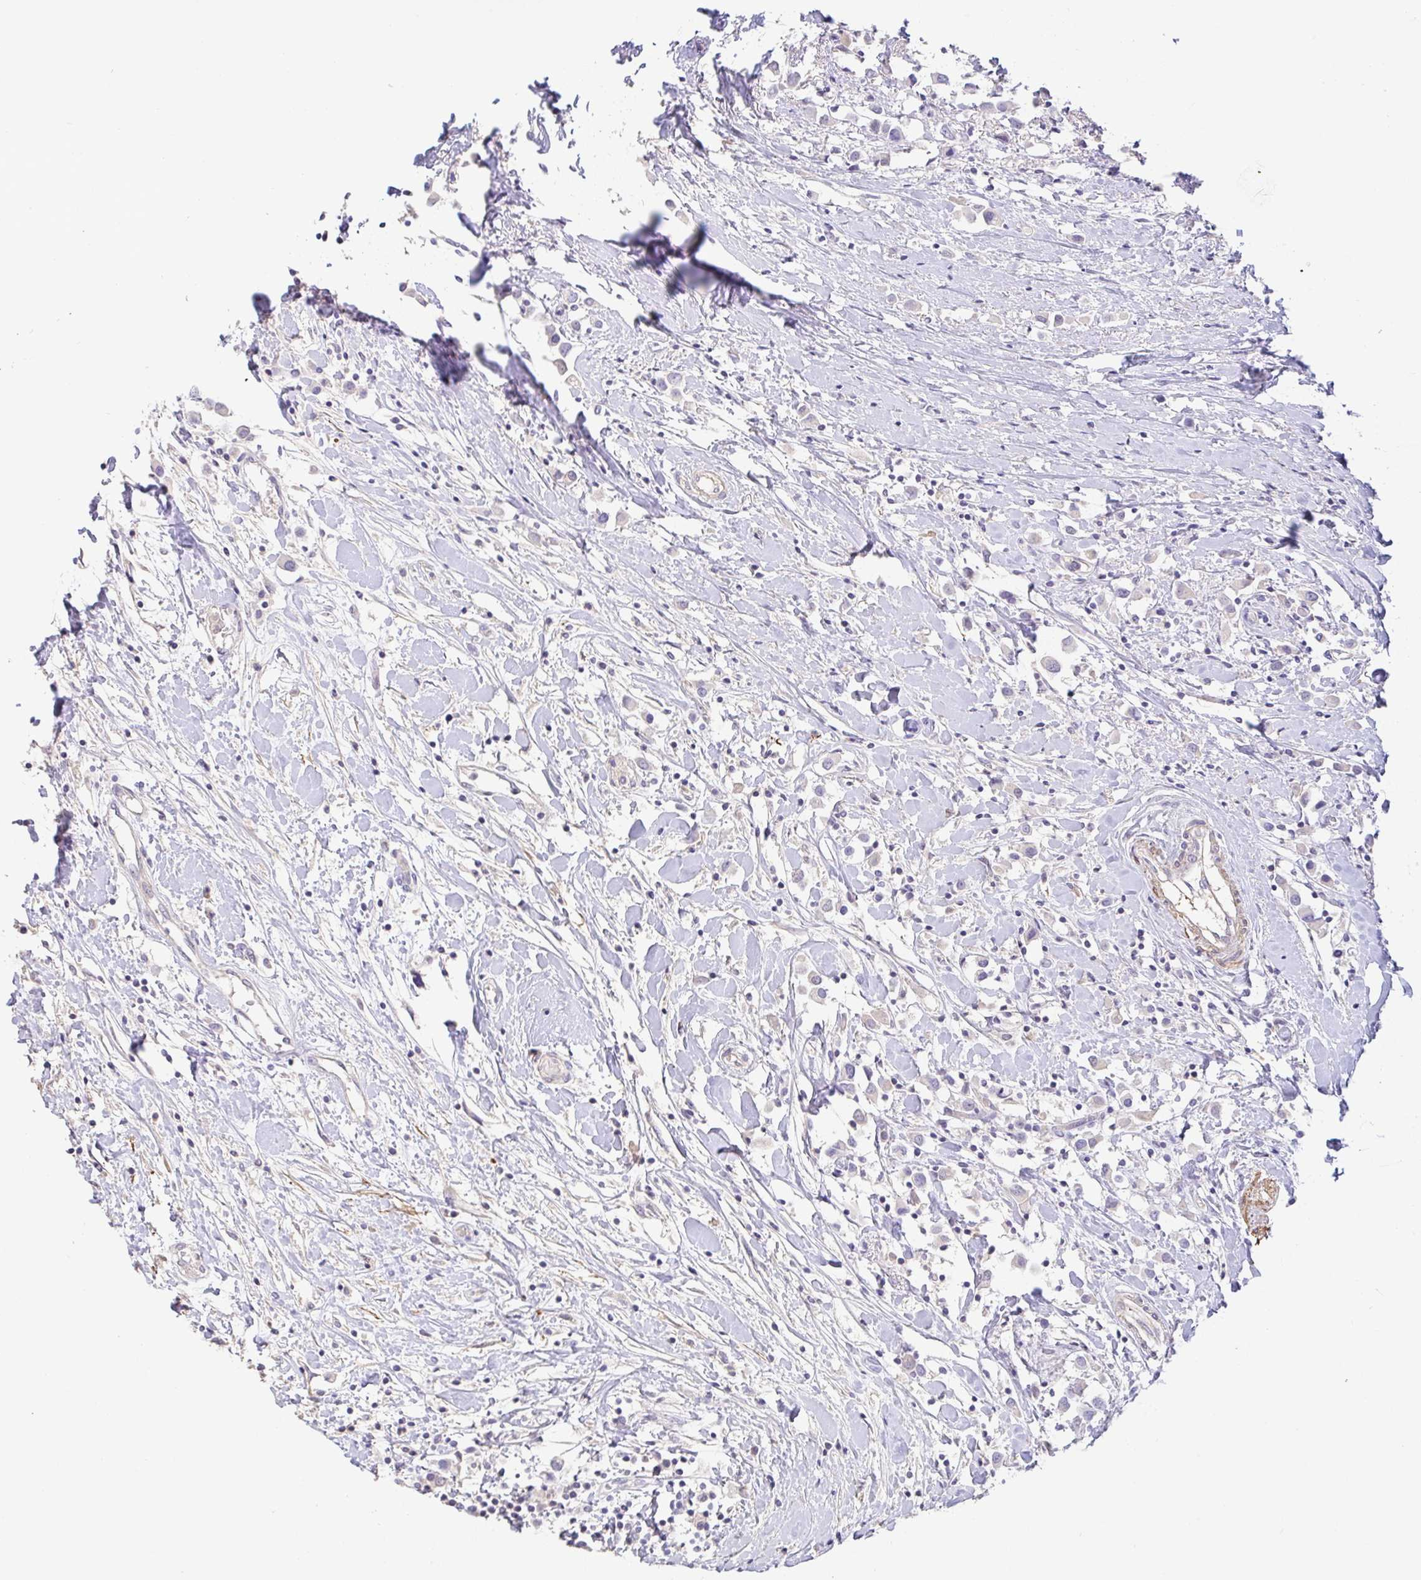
{"staining": {"intensity": "negative", "quantity": "none", "location": "none"}, "tissue": "breast cancer", "cell_type": "Tumor cells", "image_type": "cancer", "snomed": [{"axis": "morphology", "description": "Duct carcinoma"}, {"axis": "topography", "description": "Breast"}], "caption": "IHC photomicrograph of human breast invasive ductal carcinoma stained for a protein (brown), which shows no expression in tumor cells. Nuclei are stained in blue.", "gene": "PYGM", "patient": {"sex": "female", "age": 61}}